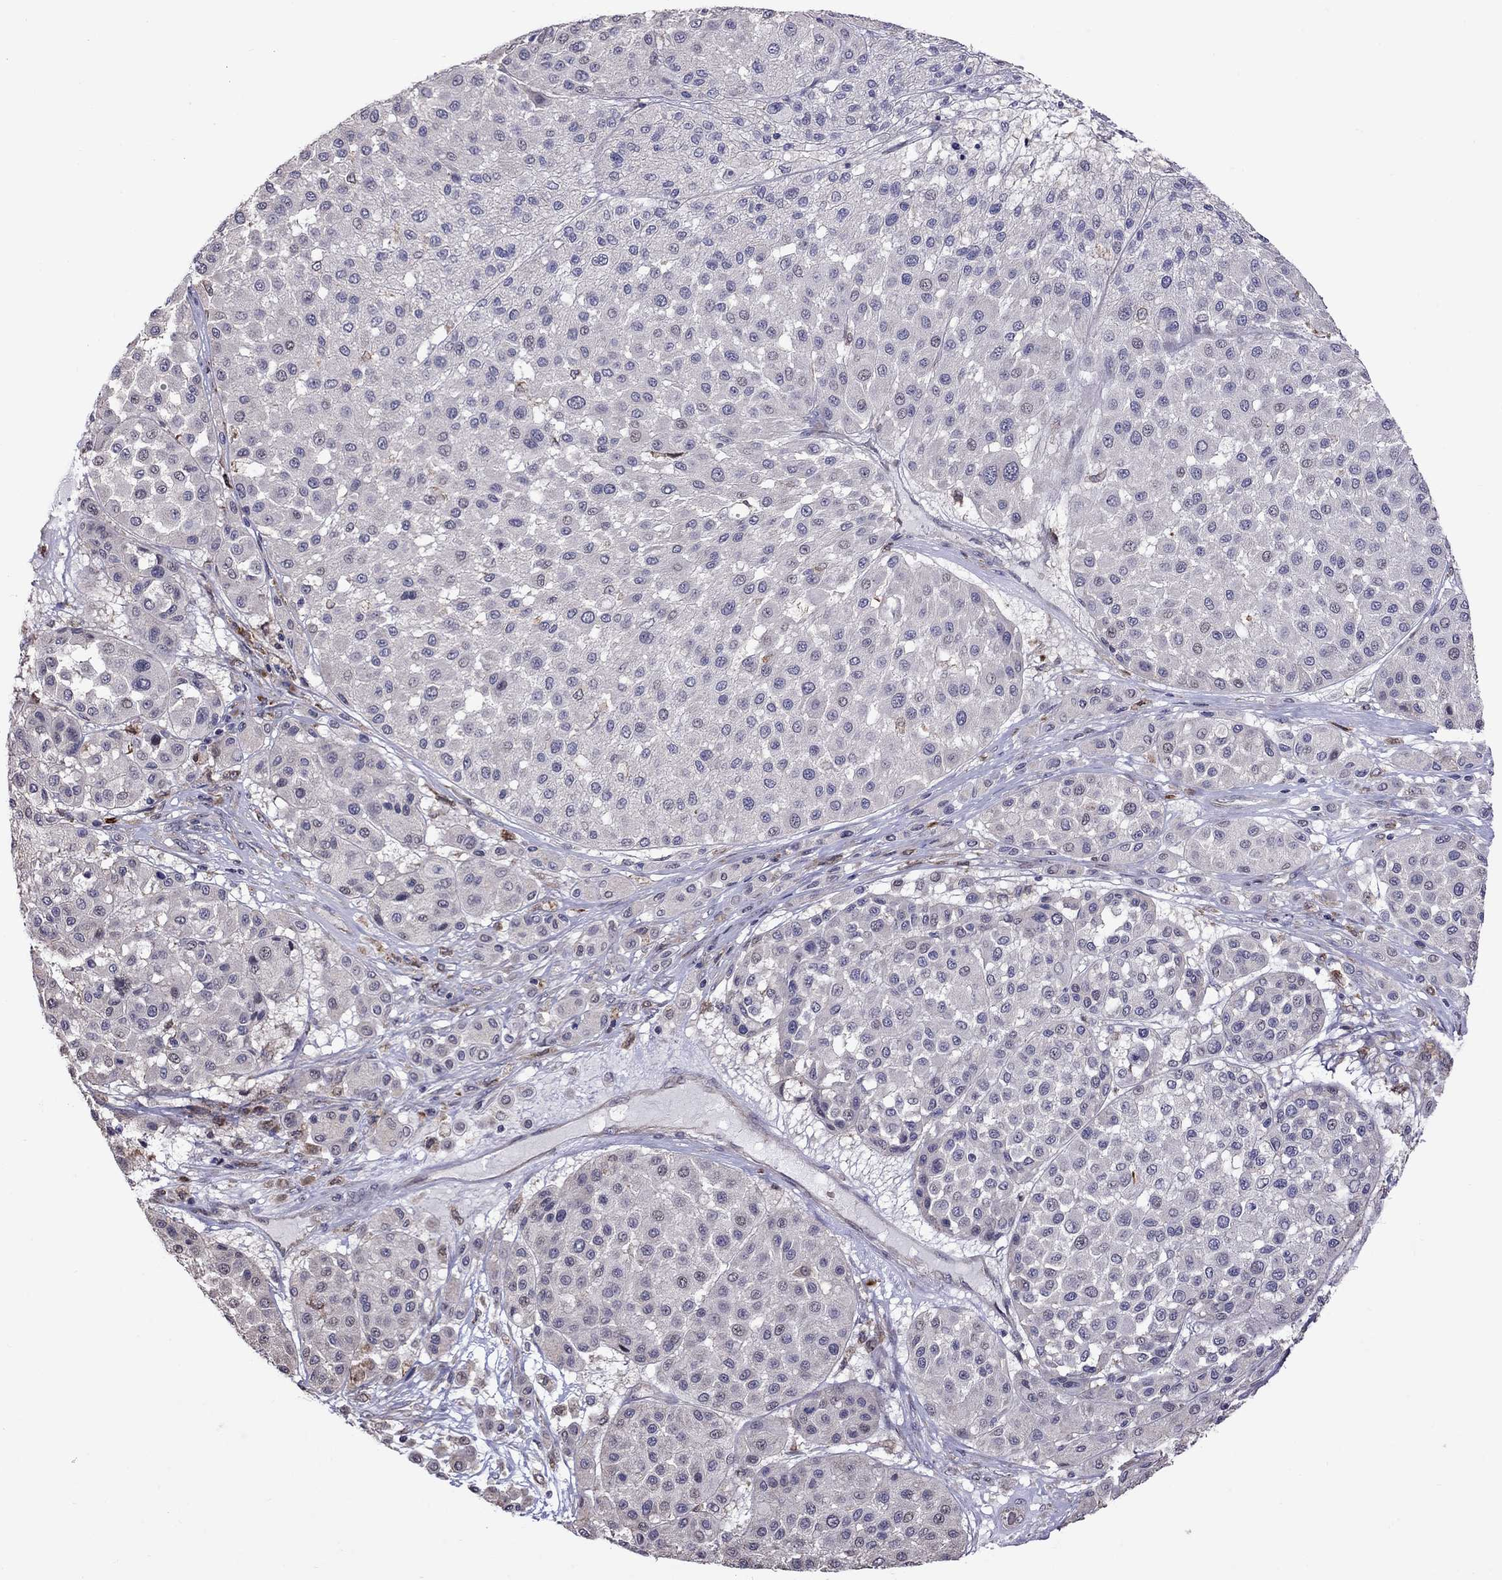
{"staining": {"intensity": "negative", "quantity": "none", "location": "none"}, "tissue": "melanoma", "cell_type": "Tumor cells", "image_type": "cancer", "snomed": [{"axis": "morphology", "description": "Malignant melanoma, Metastatic site"}, {"axis": "topography", "description": "Smooth muscle"}], "caption": "Melanoma was stained to show a protein in brown. There is no significant staining in tumor cells.", "gene": "ADAM28", "patient": {"sex": "male", "age": 41}}